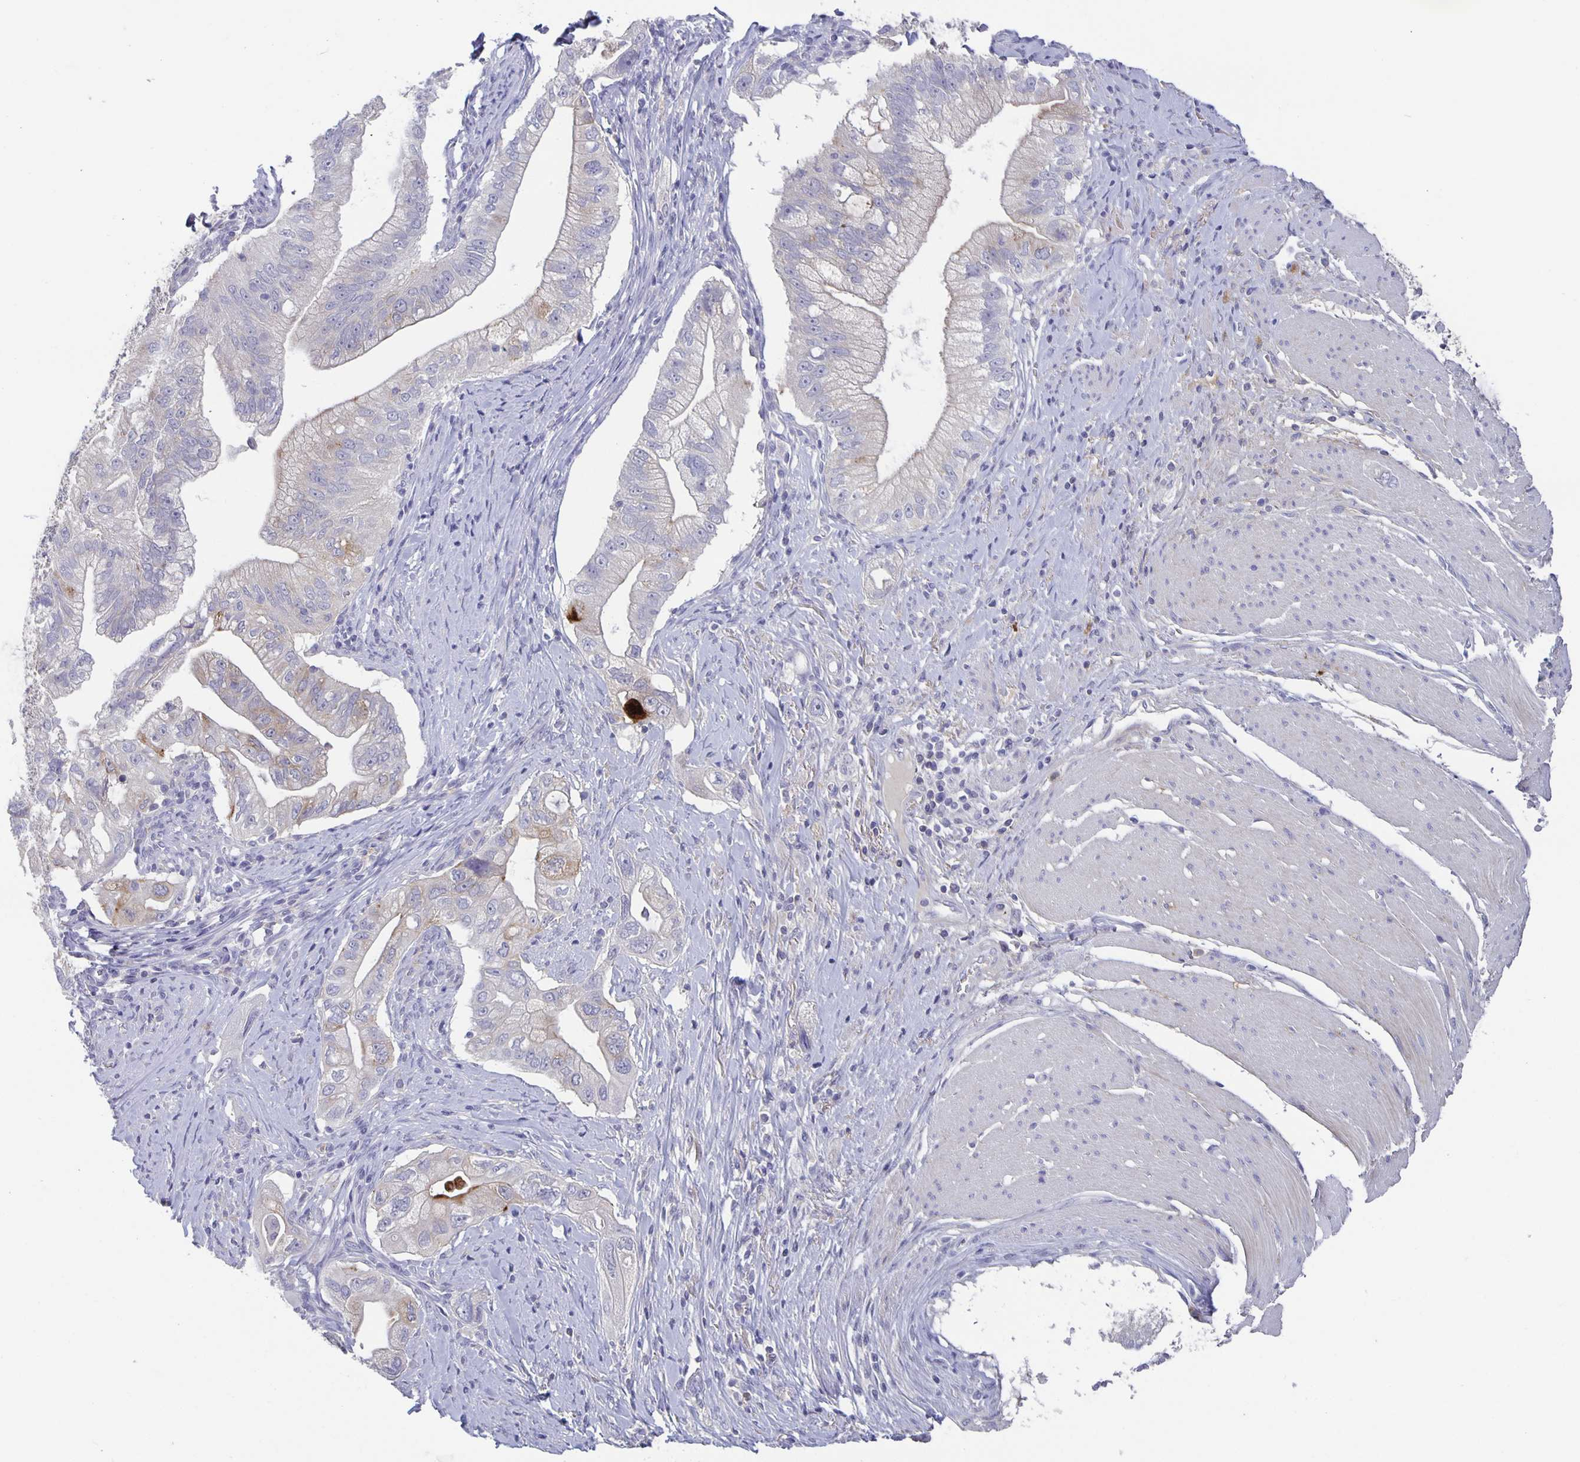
{"staining": {"intensity": "negative", "quantity": "none", "location": "none"}, "tissue": "pancreatic cancer", "cell_type": "Tumor cells", "image_type": "cancer", "snomed": [{"axis": "morphology", "description": "Adenocarcinoma, NOS"}, {"axis": "topography", "description": "Pancreas"}], "caption": "Histopathology image shows no protein expression in tumor cells of adenocarcinoma (pancreatic) tissue.", "gene": "GDF15", "patient": {"sex": "male", "age": 70}}